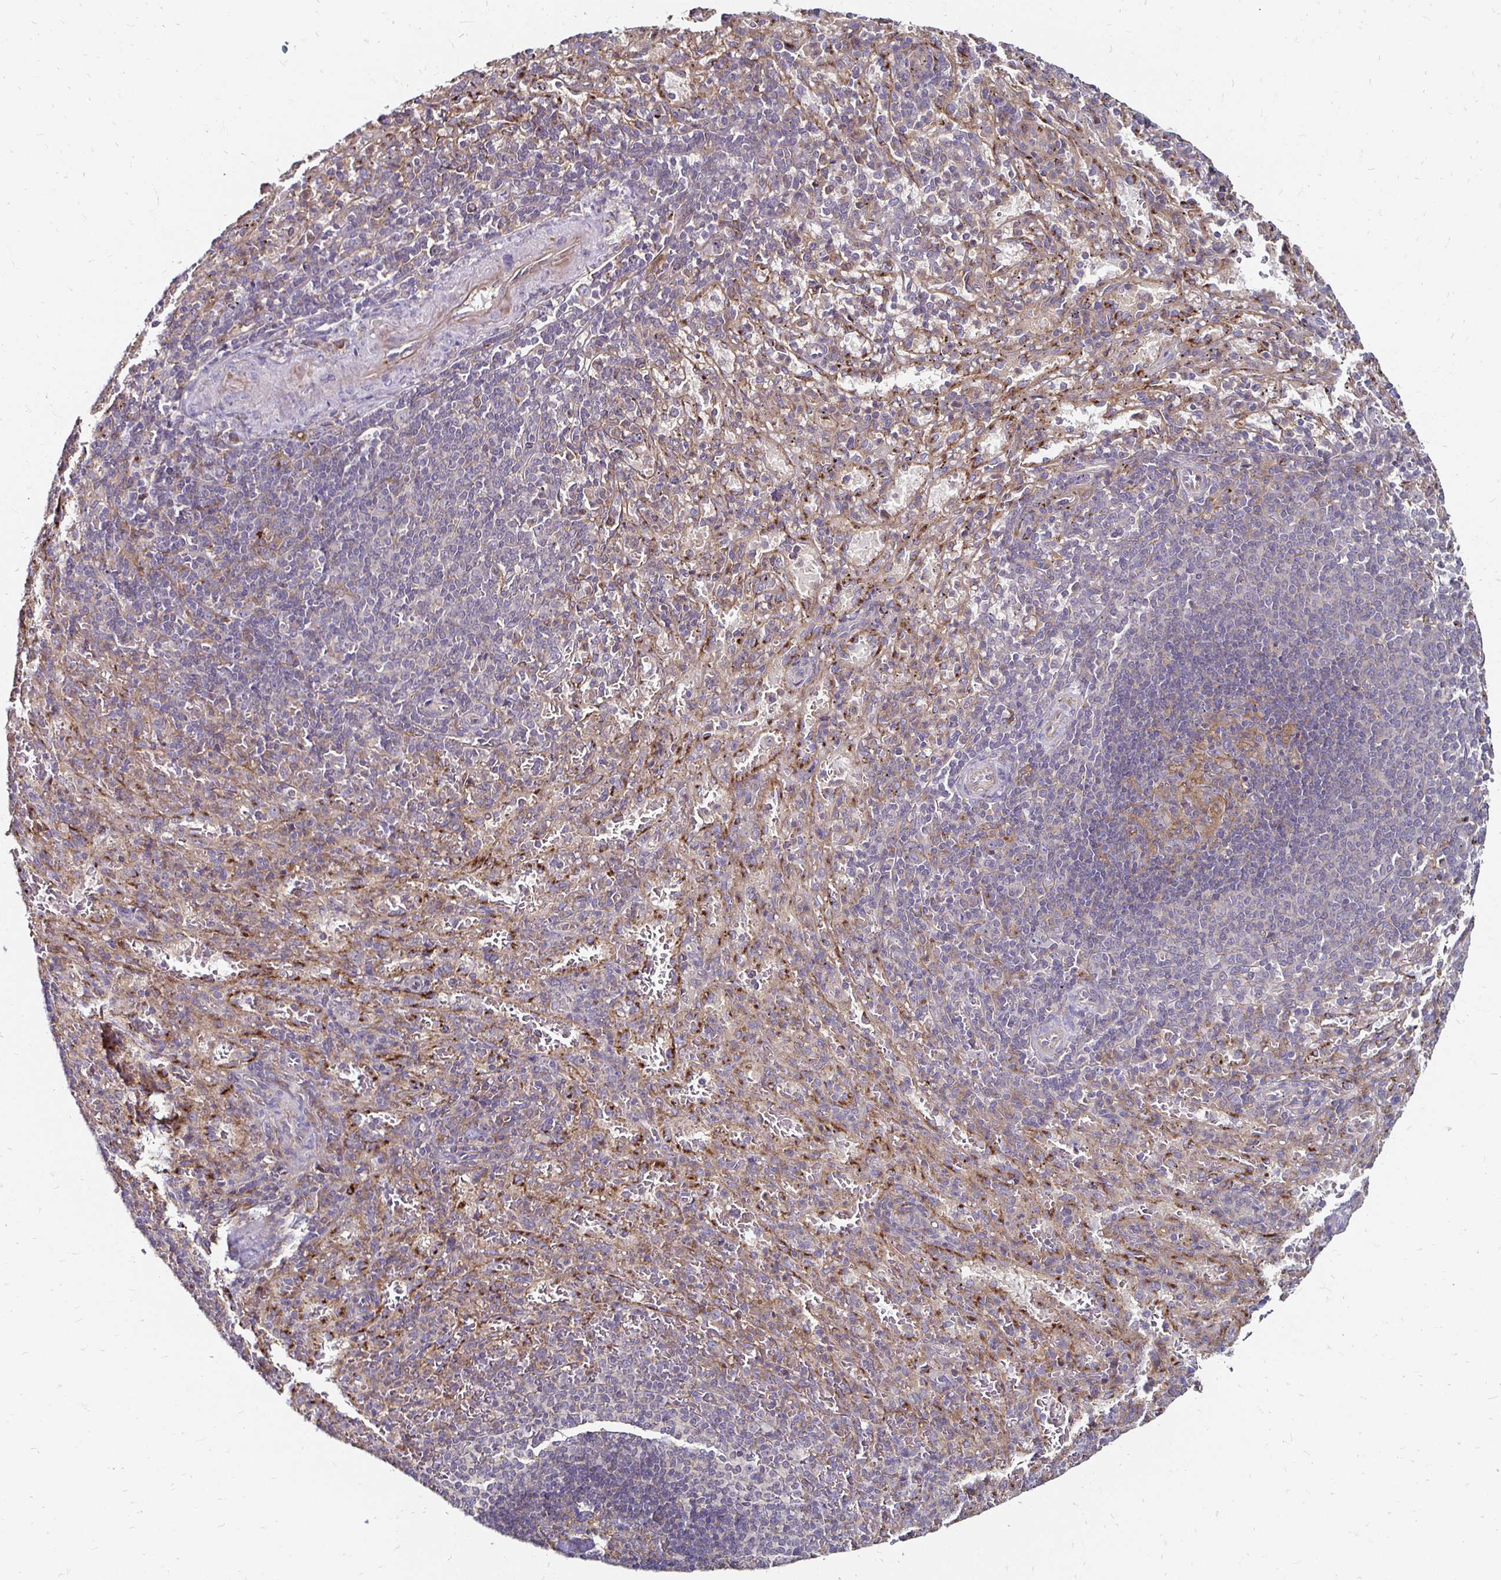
{"staining": {"intensity": "negative", "quantity": "none", "location": "none"}, "tissue": "spleen", "cell_type": "Cells in red pulp", "image_type": "normal", "snomed": [{"axis": "morphology", "description": "Normal tissue, NOS"}, {"axis": "topography", "description": "Spleen"}], "caption": "Cells in red pulp show no significant protein expression in benign spleen. (Immunohistochemistry, brightfield microscopy, high magnification).", "gene": "NCSTN", "patient": {"sex": "male", "age": 57}}